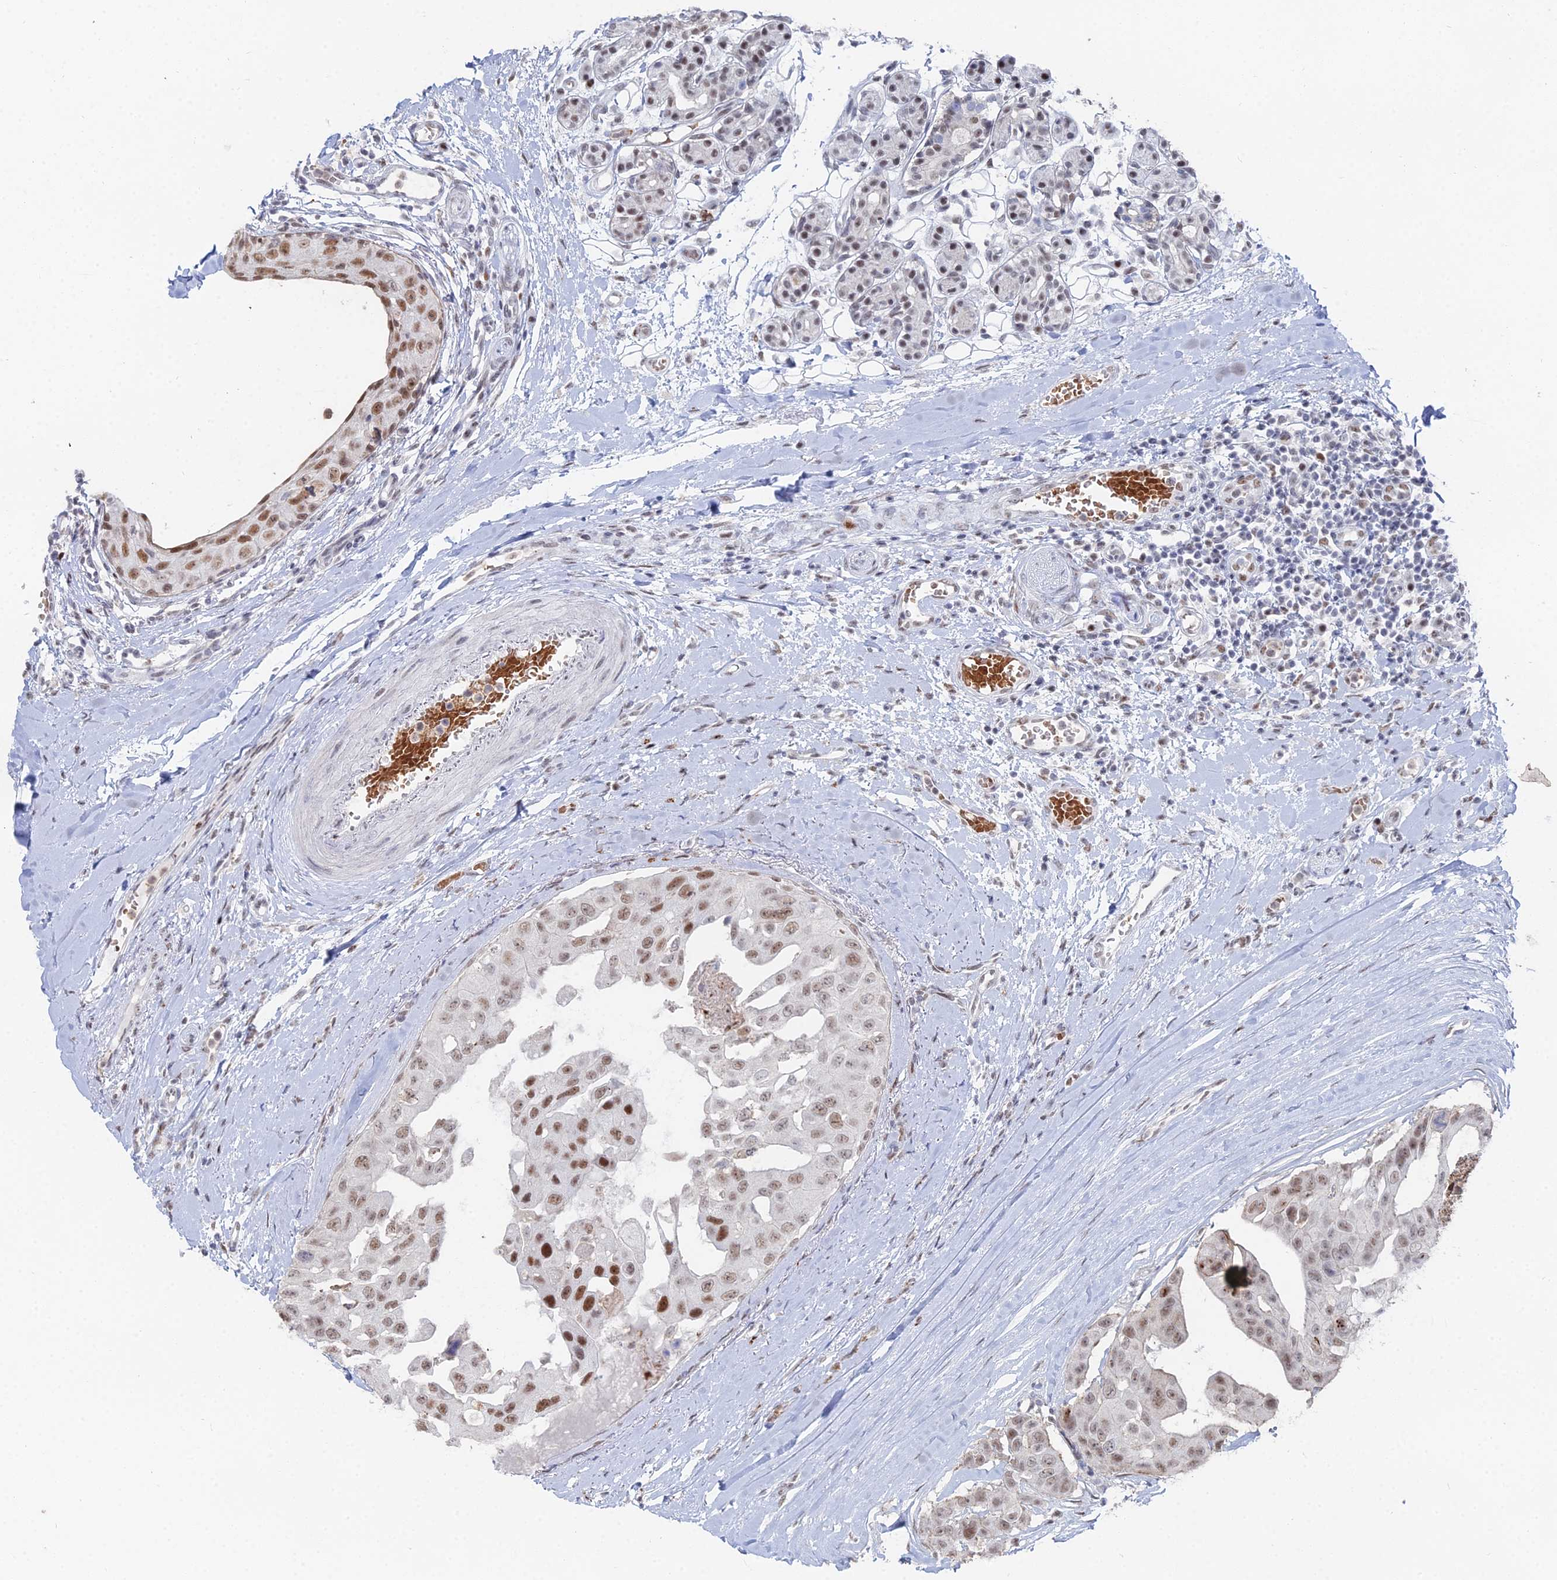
{"staining": {"intensity": "moderate", "quantity": "25%-75%", "location": "nuclear"}, "tissue": "head and neck cancer", "cell_type": "Tumor cells", "image_type": "cancer", "snomed": [{"axis": "morphology", "description": "Adenocarcinoma, NOS"}, {"axis": "morphology", "description": "Adenocarcinoma, metastatic, NOS"}, {"axis": "topography", "description": "Head-Neck"}], "caption": "Immunohistochemistry (IHC) (DAB (3,3'-diaminobenzidine)) staining of metastatic adenocarcinoma (head and neck) shows moderate nuclear protein expression in approximately 25%-75% of tumor cells.", "gene": "GSC2", "patient": {"sex": "male", "age": 75}}